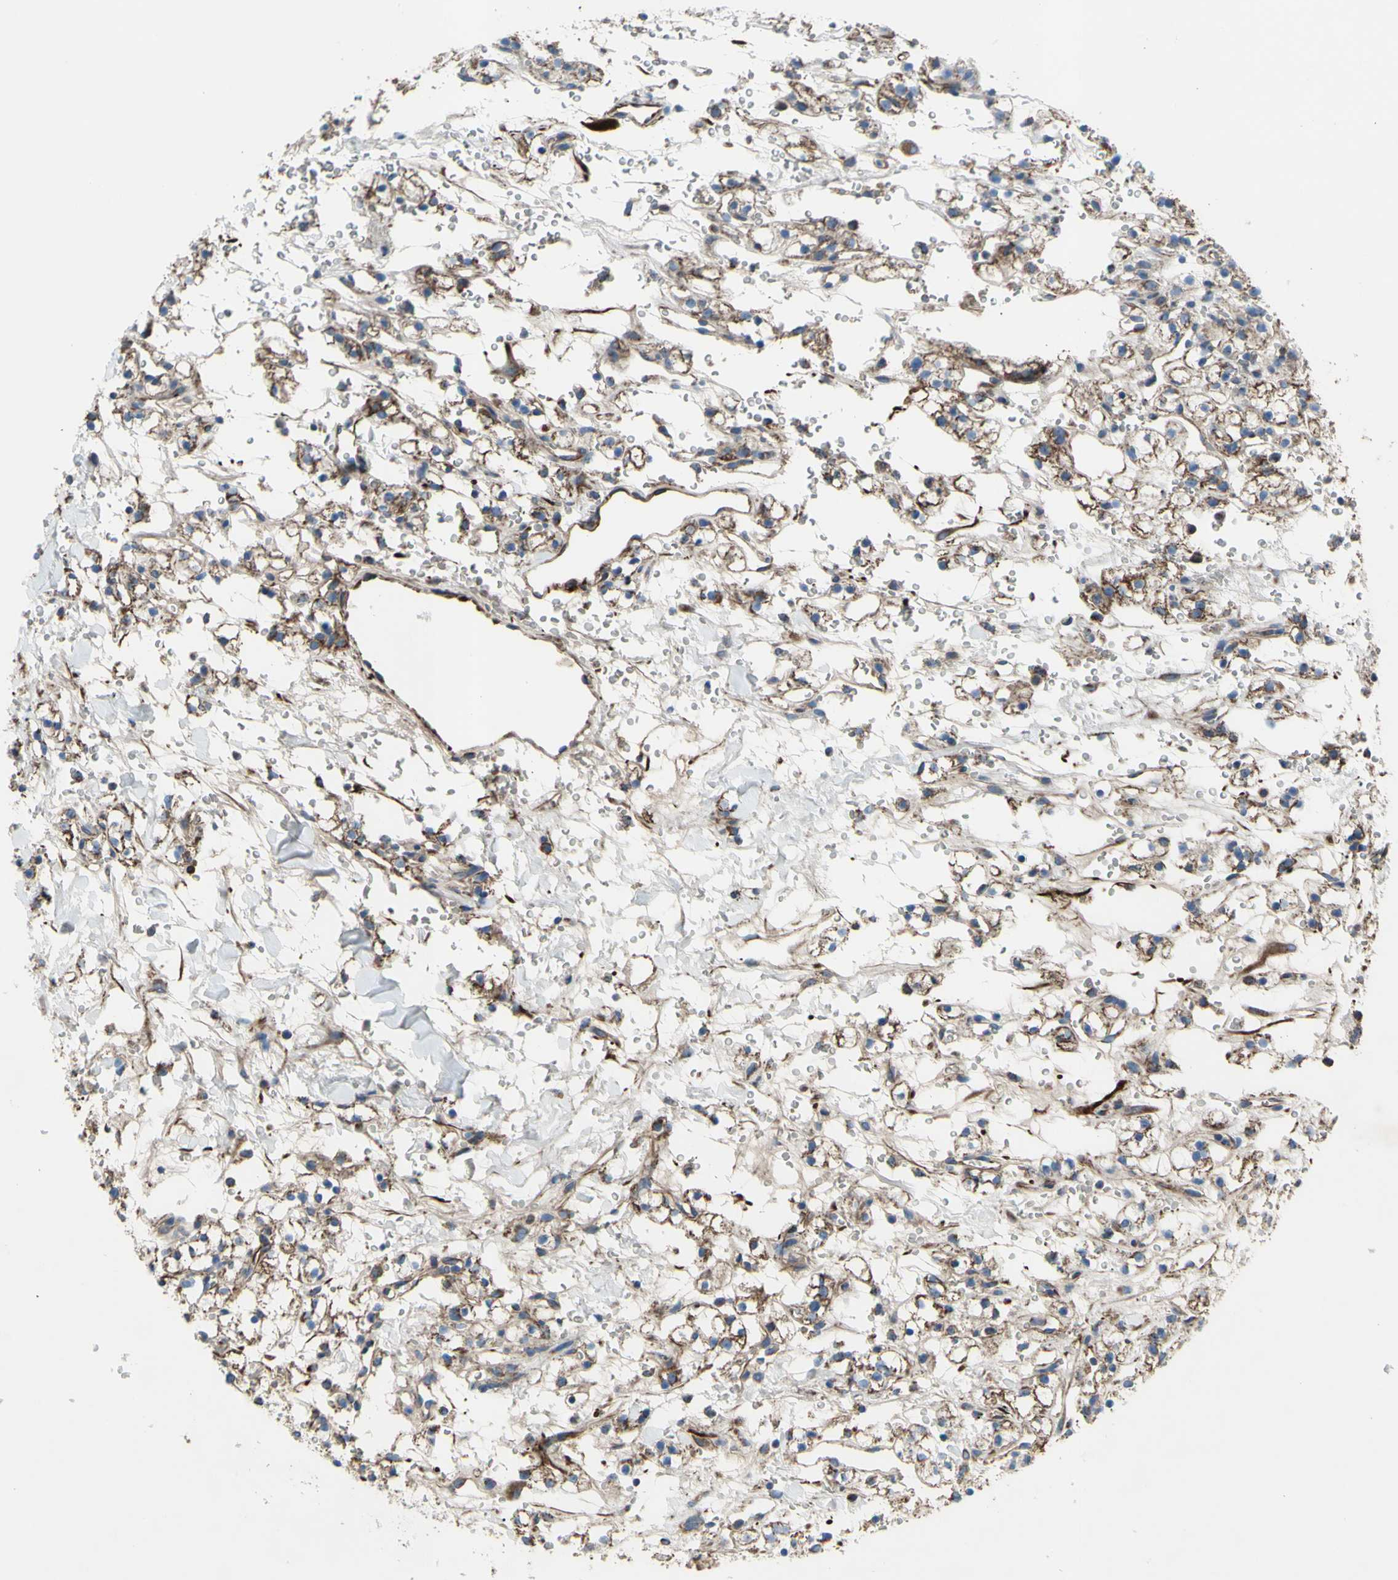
{"staining": {"intensity": "moderate", "quantity": ">75%", "location": "cytoplasmic/membranous"}, "tissue": "renal cancer", "cell_type": "Tumor cells", "image_type": "cancer", "snomed": [{"axis": "morphology", "description": "Adenocarcinoma, NOS"}, {"axis": "topography", "description": "Kidney"}], "caption": "Renal cancer (adenocarcinoma) stained for a protein displays moderate cytoplasmic/membranous positivity in tumor cells.", "gene": "EMC7", "patient": {"sex": "male", "age": 61}}